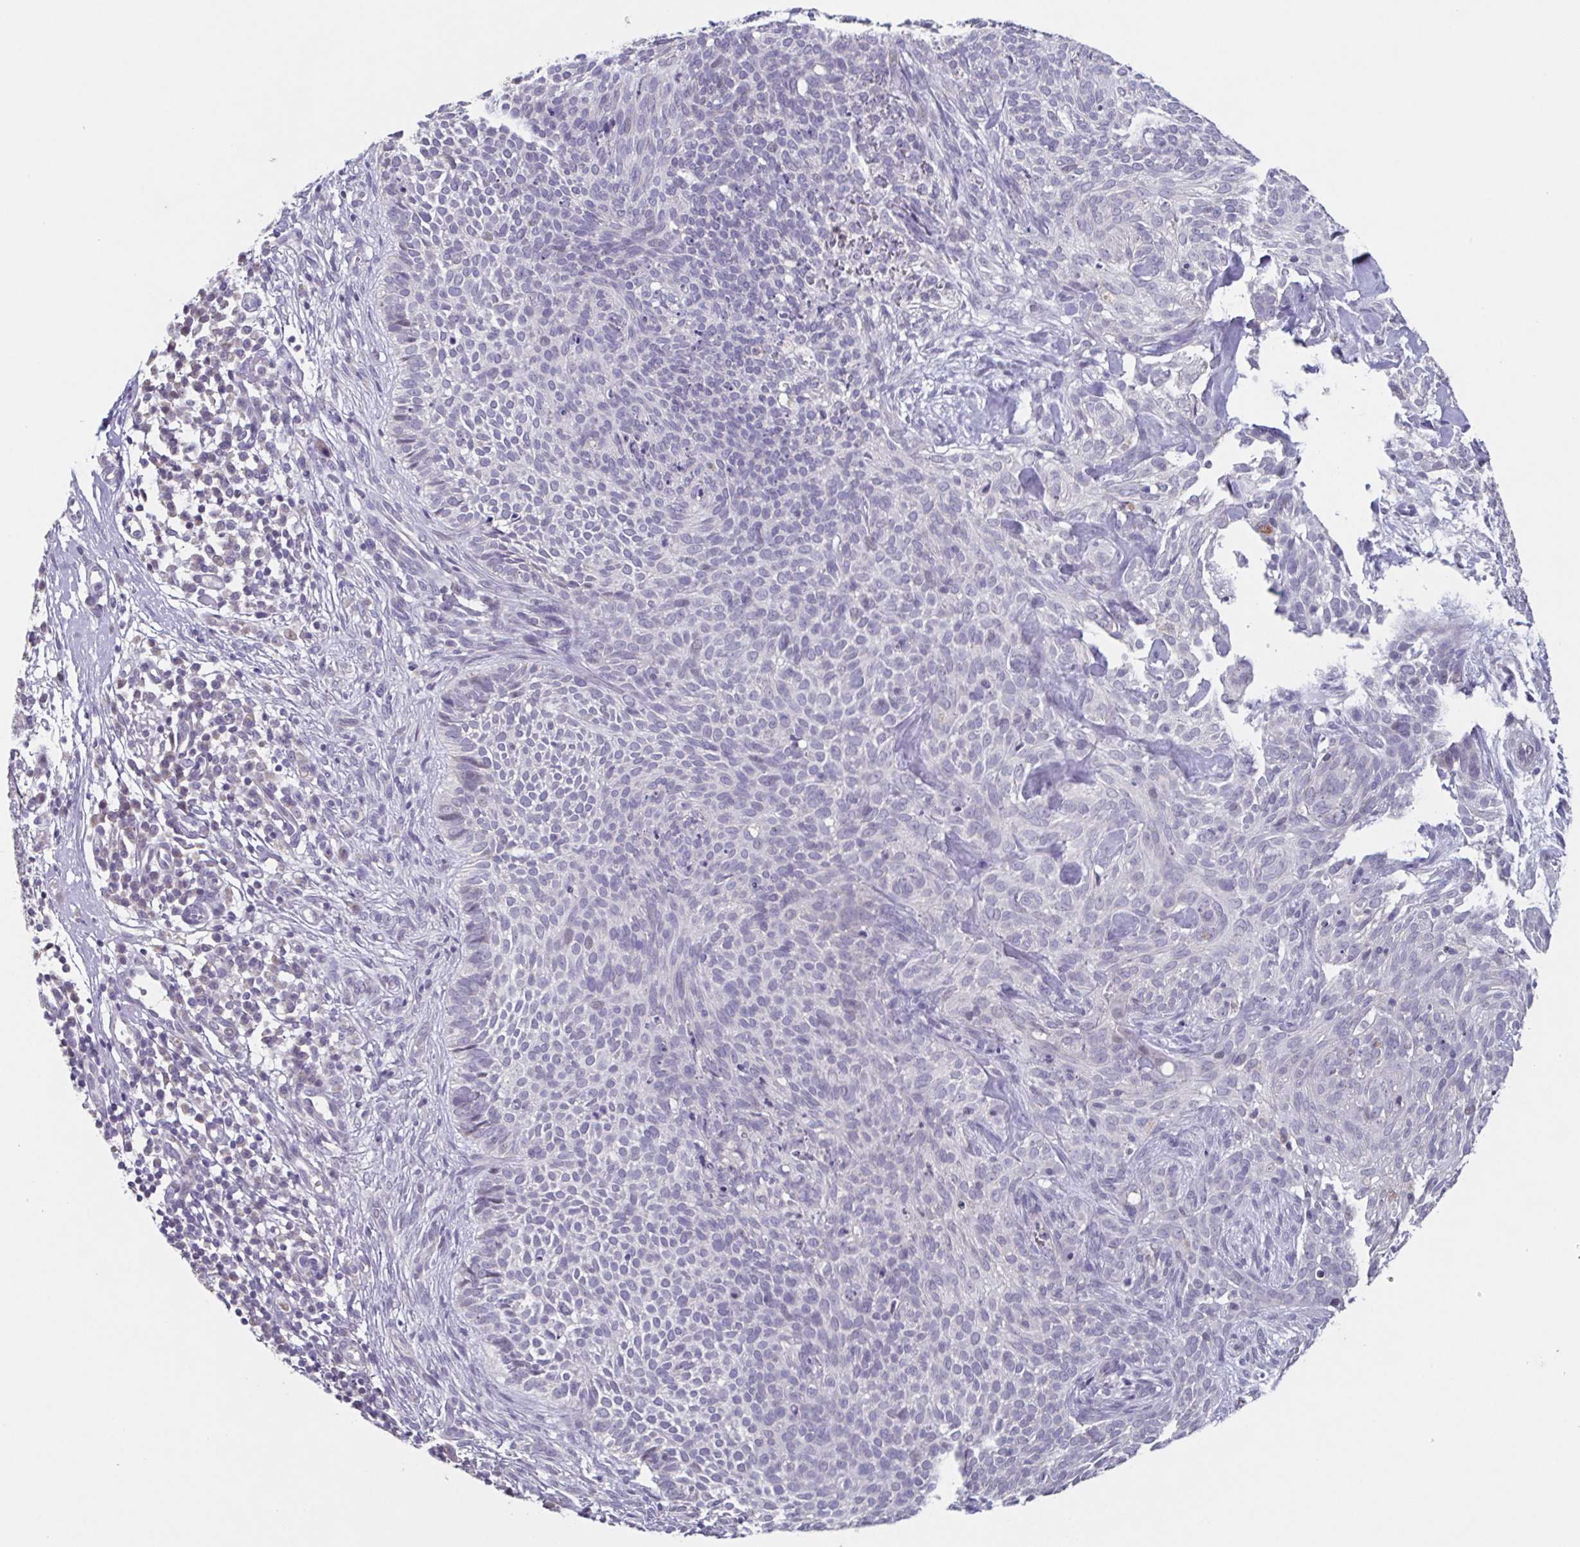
{"staining": {"intensity": "negative", "quantity": "none", "location": "none"}, "tissue": "skin cancer", "cell_type": "Tumor cells", "image_type": "cancer", "snomed": [{"axis": "morphology", "description": "Basal cell carcinoma"}, {"axis": "topography", "description": "Skin"}, {"axis": "topography", "description": "Skin of face"}], "caption": "A high-resolution image shows immunohistochemistry (IHC) staining of skin basal cell carcinoma, which displays no significant expression in tumor cells. (DAB IHC visualized using brightfield microscopy, high magnification).", "gene": "GHRL", "patient": {"sex": "female", "age": 82}}